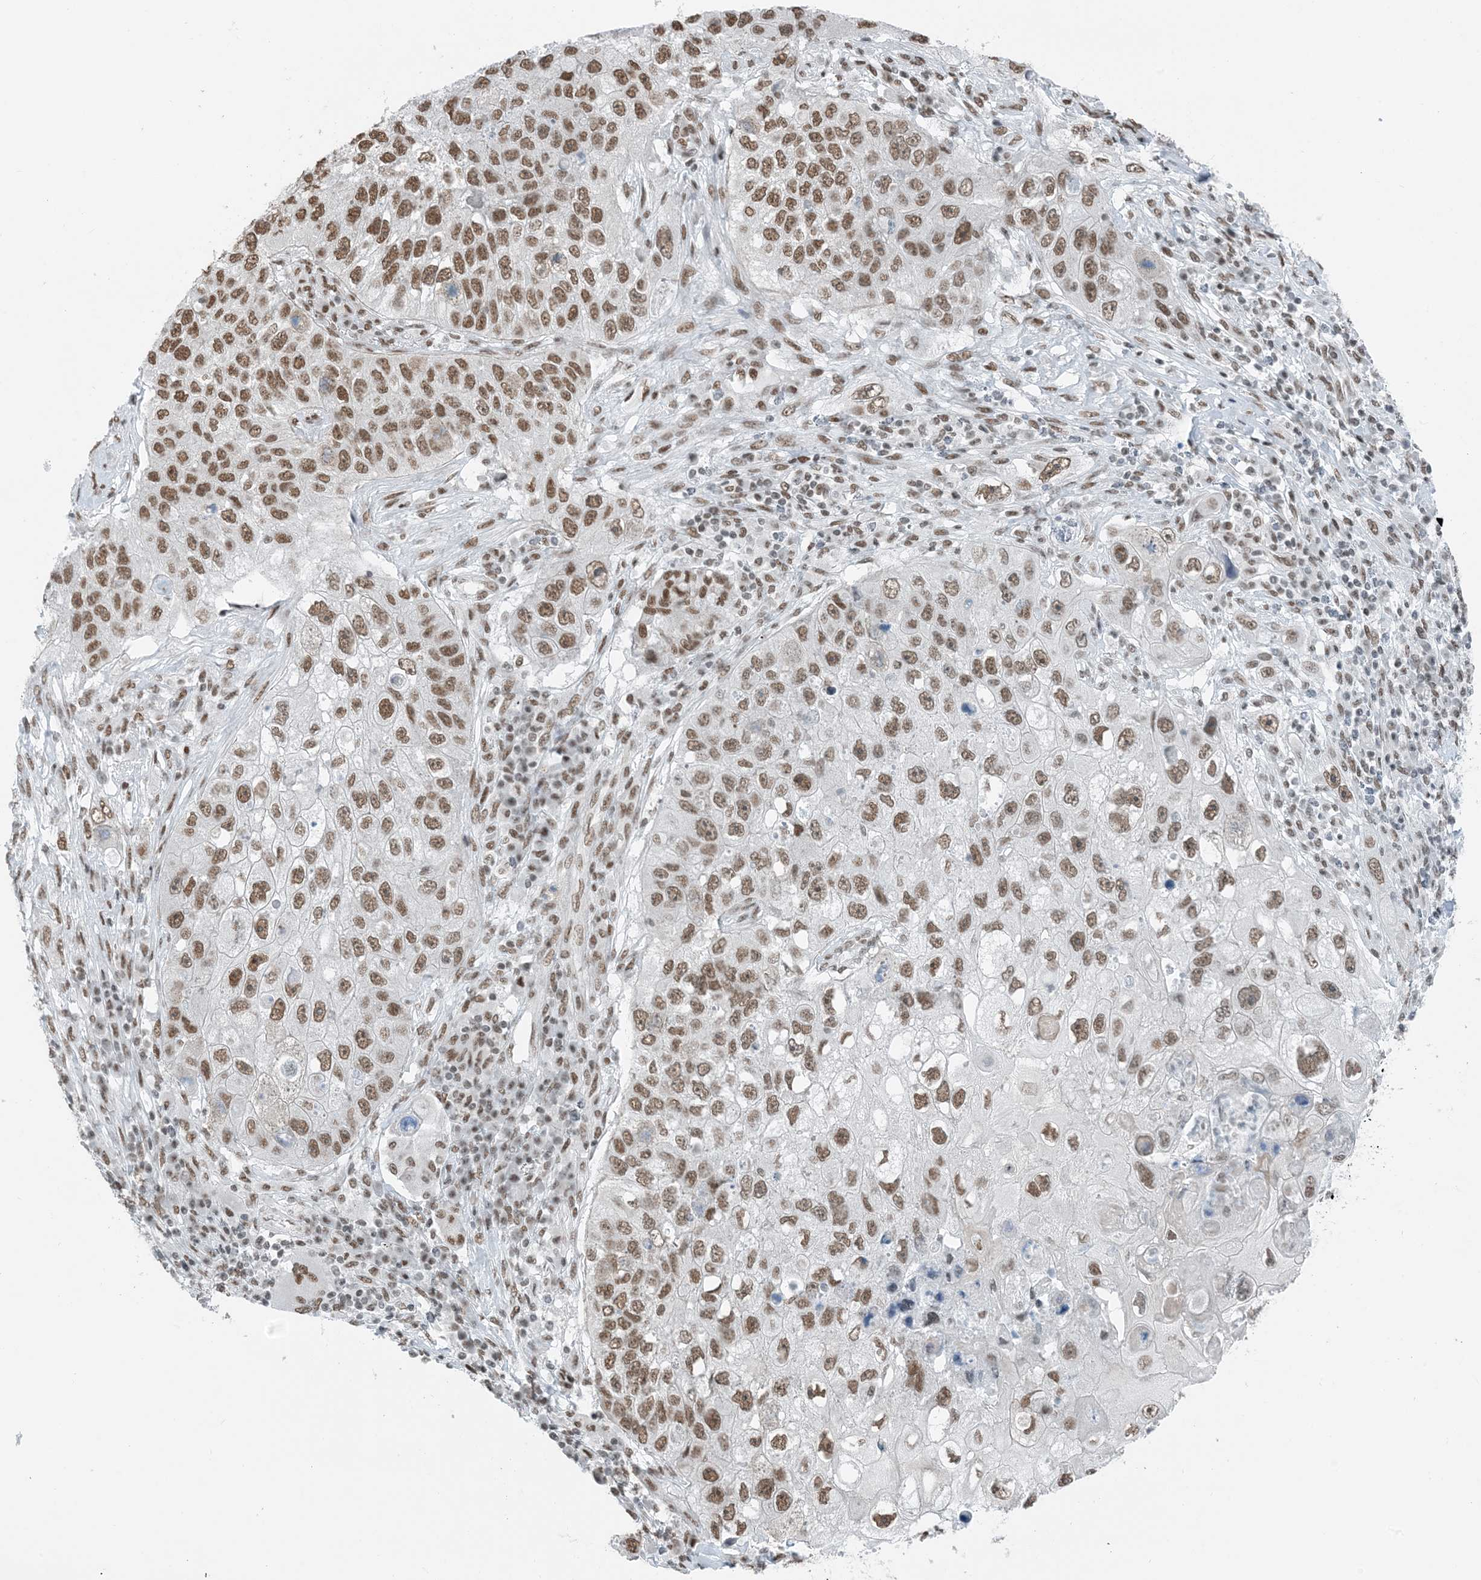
{"staining": {"intensity": "moderate", "quantity": ">75%", "location": "nuclear"}, "tissue": "lung cancer", "cell_type": "Tumor cells", "image_type": "cancer", "snomed": [{"axis": "morphology", "description": "Squamous cell carcinoma, NOS"}, {"axis": "topography", "description": "Lung"}], "caption": "Human lung cancer stained with a protein marker shows moderate staining in tumor cells.", "gene": "ZNF500", "patient": {"sex": "male", "age": 61}}